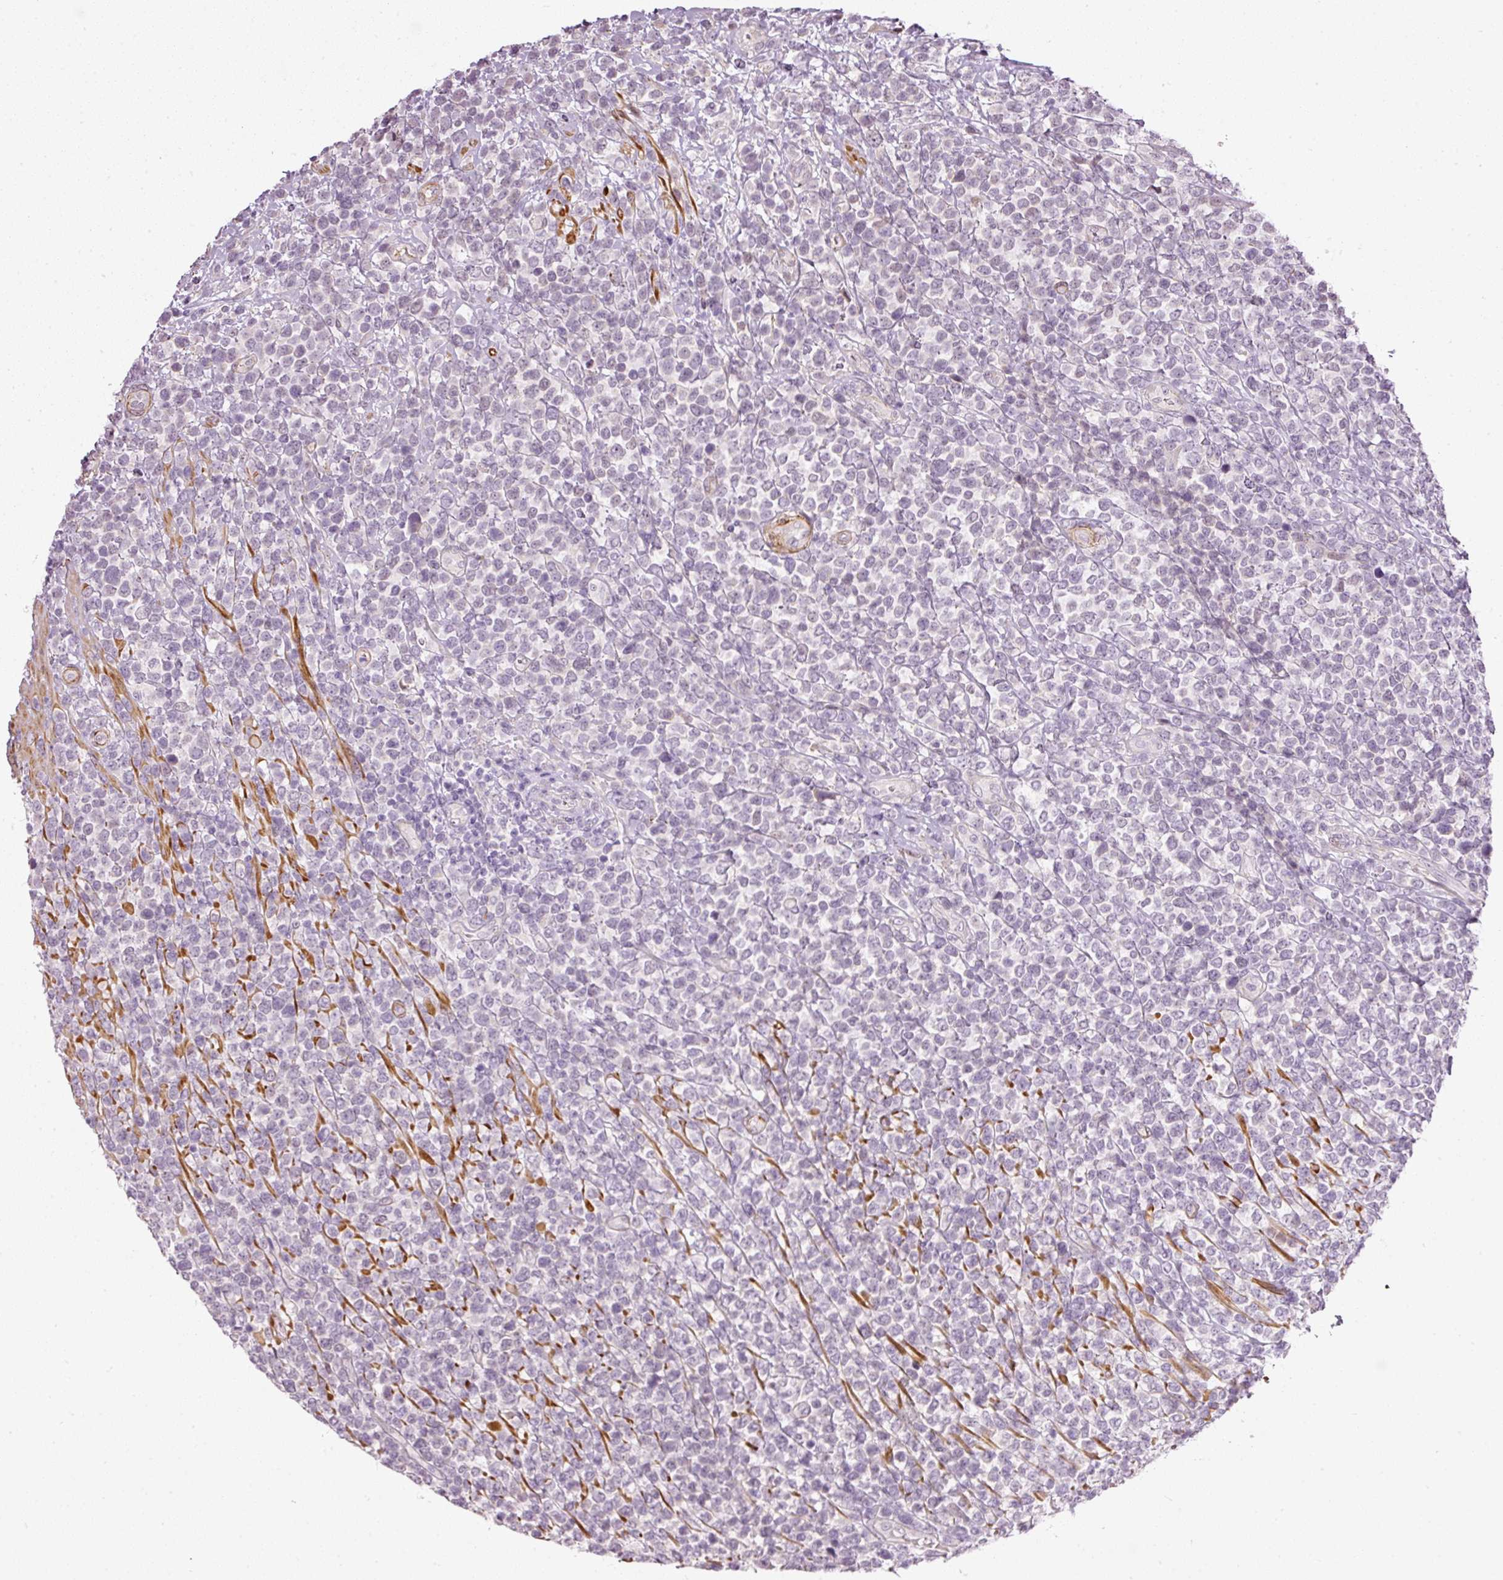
{"staining": {"intensity": "negative", "quantity": "none", "location": "none"}, "tissue": "lymphoma", "cell_type": "Tumor cells", "image_type": "cancer", "snomed": [{"axis": "morphology", "description": "Malignant lymphoma, non-Hodgkin's type, High grade"}, {"axis": "topography", "description": "Soft tissue"}], "caption": "High magnification brightfield microscopy of malignant lymphoma, non-Hodgkin's type (high-grade) stained with DAB (3,3'-diaminobenzidine) (brown) and counterstained with hematoxylin (blue): tumor cells show no significant positivity. Brightfield microscopy of IHC stained with DAB (3,3'-diaminobenzidine) (brown) and hematoxylin (blue), captured at high magnification.", "gene": "TOGARAM1", "patient": {"sex": "female", "age": 56}}